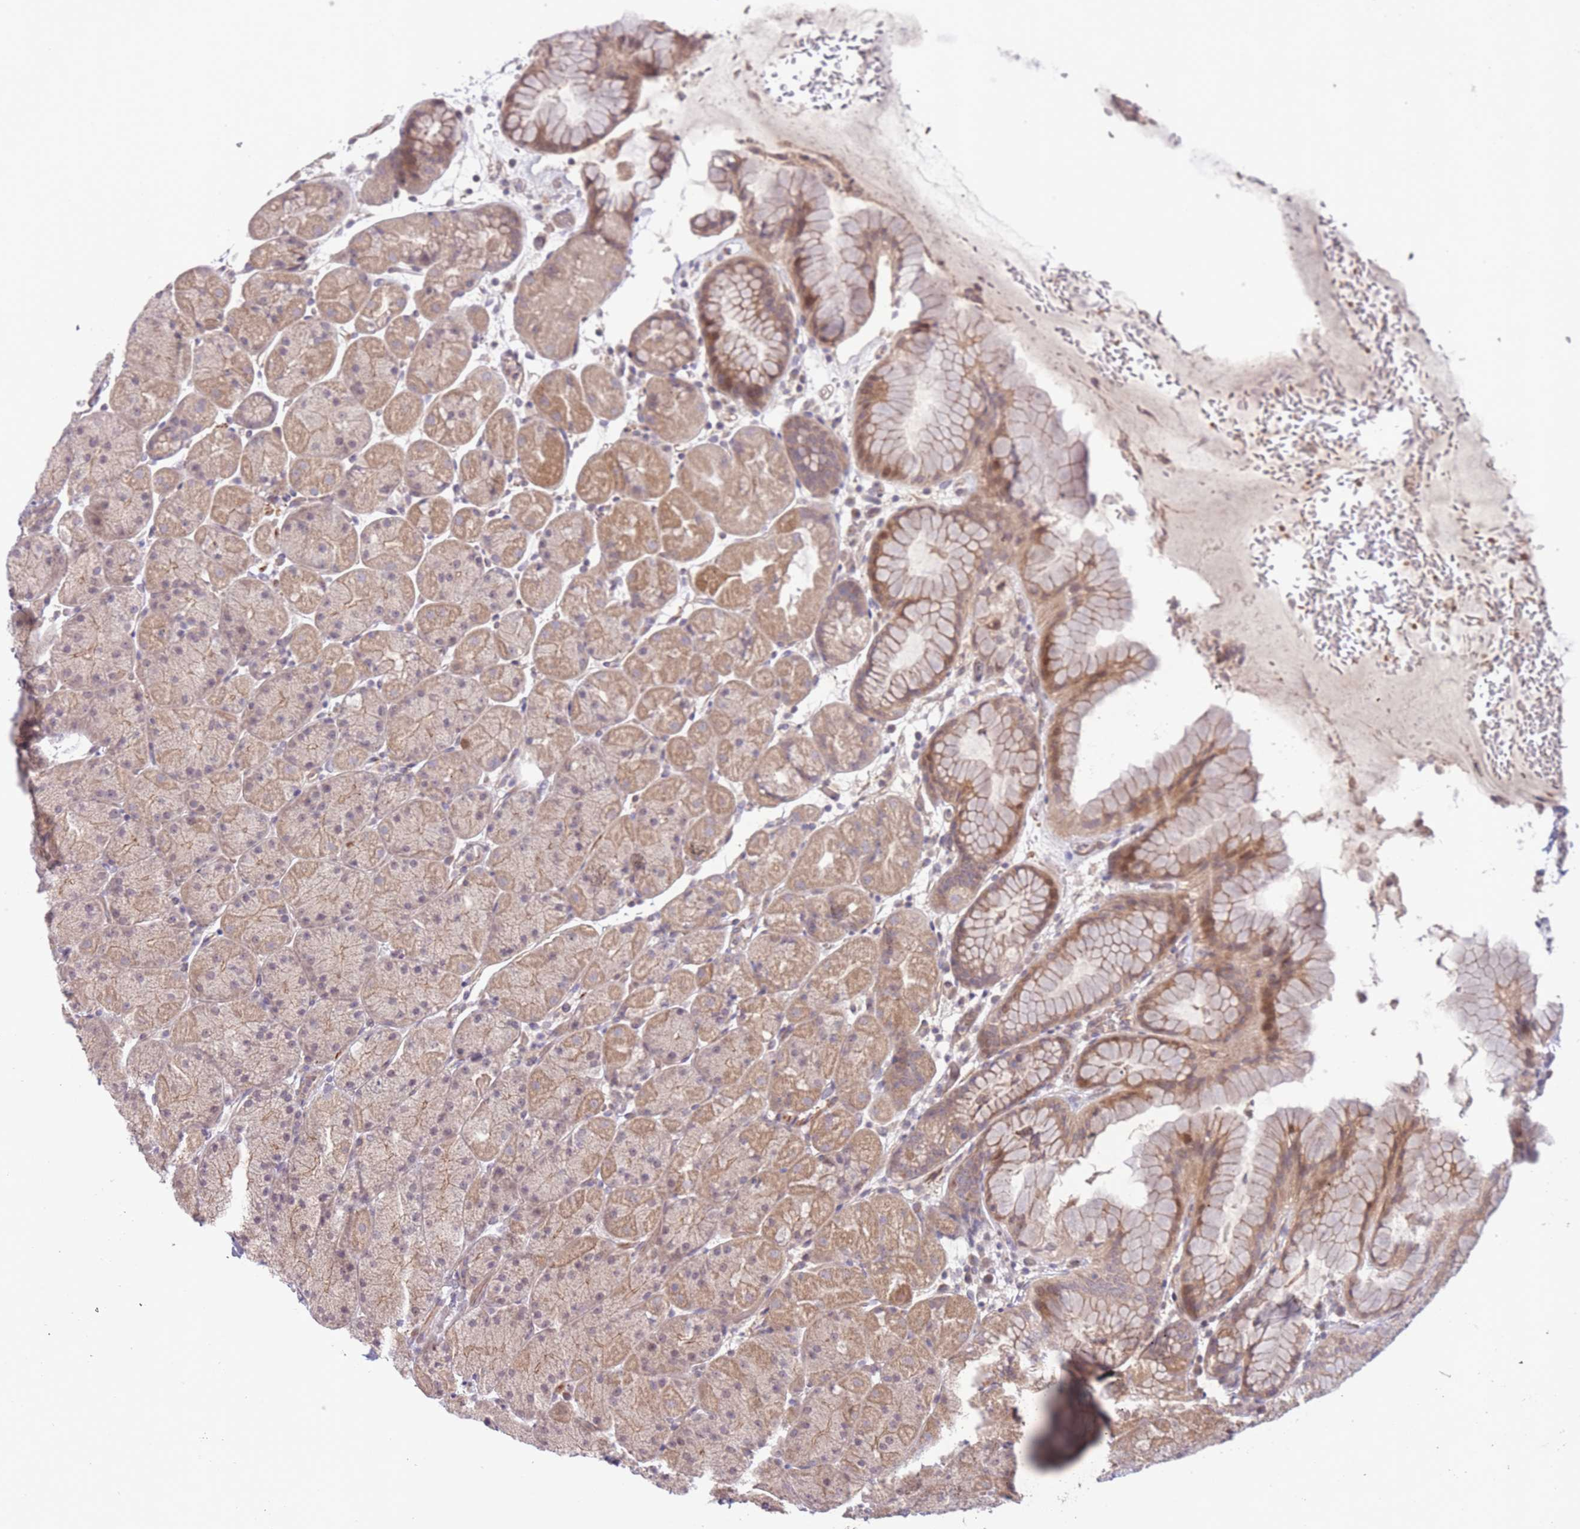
{"staining": {"intensity": "weak", "quantity": ">75%", "location": "cytoplasmic/membranous"}, "tissue": "stomach", "cell_type": "Glandular cells", "image_type": "normal", "snomed": [{"axis": "morphology", "description": "Normal tissue, NOS"}, {"axis": "topography", "description": "Stomach, upper"}, {"axis": "topography", "description": "Stomach, lower"}], "caption": "This is a micrograph of immunohistochemistry (IHC) staining of unremarkable stomach, which shows weak staining in the cytoplasmic/membranous of glandular cells.", "gene": "FUT3", "patient": {"sex": "male", "age": 67}}